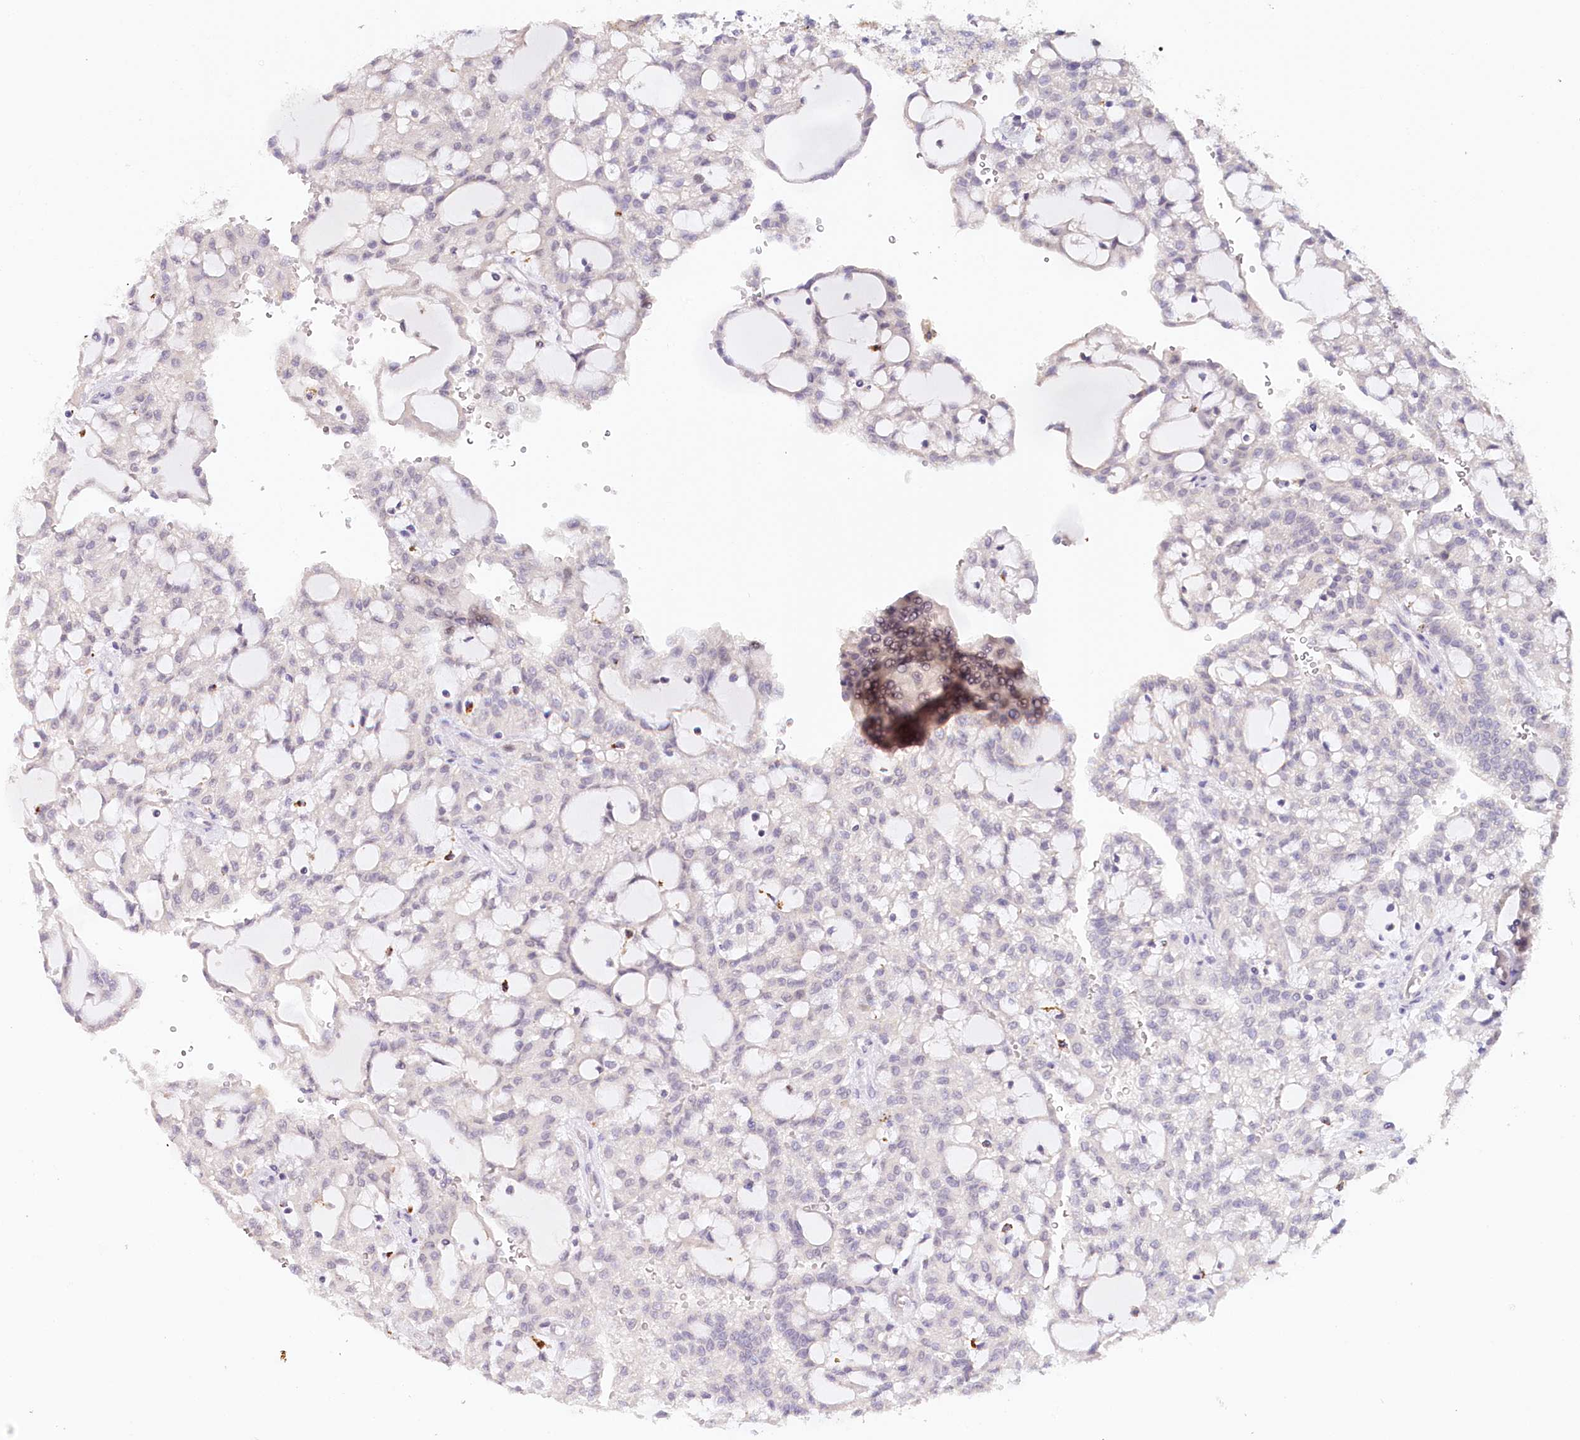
{"staining": {"intensity": "negative", "quantity": "none", "location": "none"}, "tissue": "renal cancer", "cell_type": "Tumor cells", "image_type": "cancer", "snomed": [{"axis": "morphology", "description": "Adenocarcinoma, NOS"}, {"axis": "topography", "description": "Kidney"}], "caption": "Immunohistochemical staining of human renal cancer (adenocarcinoma) exhibits no significant expression in tumor cells.", "gene": "TP53", "patient": {"sex": "male", "age": 63}}